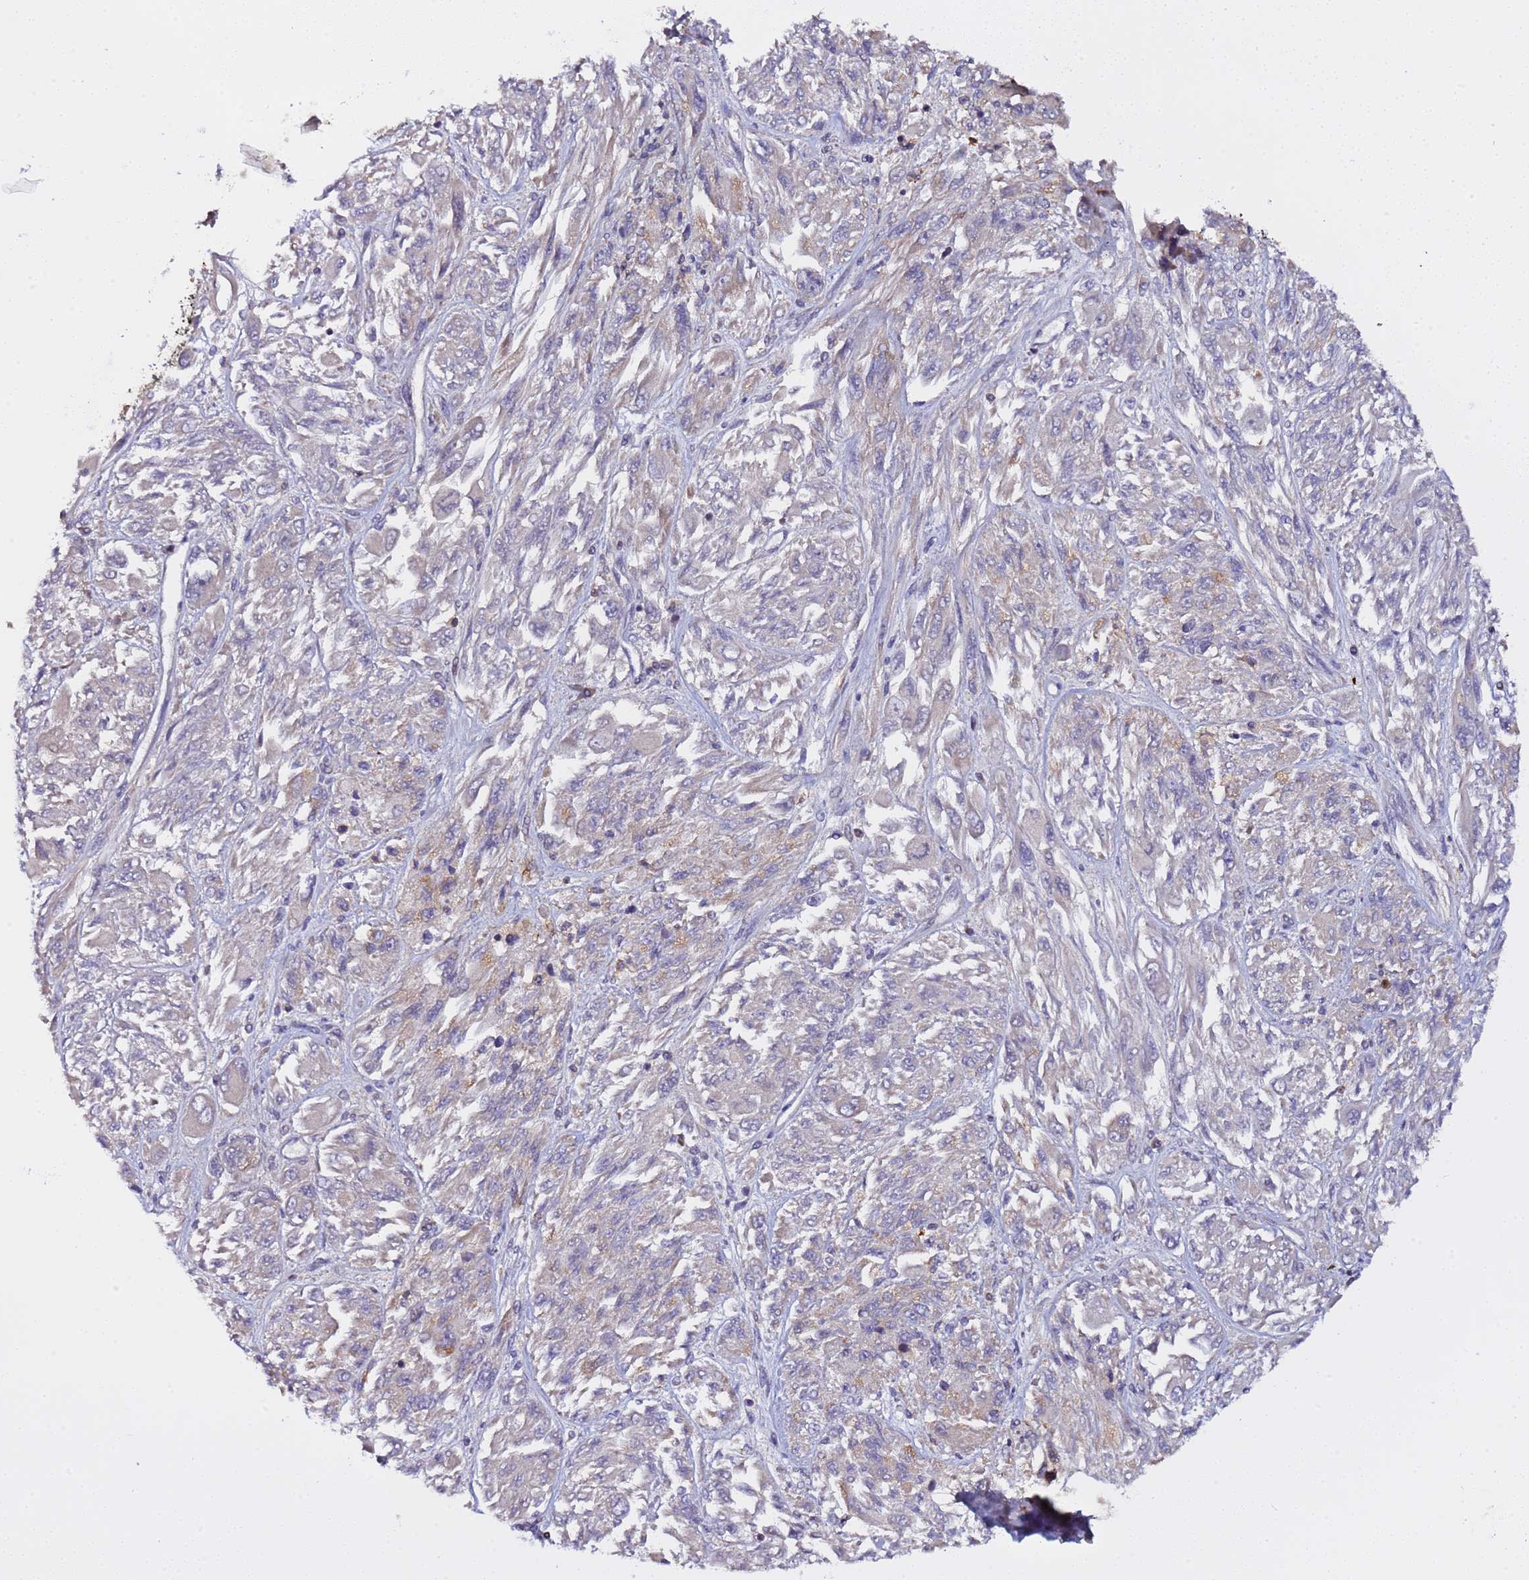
{"staining": {"intensity": "weak", "quantity": "<25%", "location": "cytoplasmic/membranous"}, "tissue": "melanoma", "cell_type": "Tumor cells", "image_type": "cancer", "snomed": [{"axis": "morphology", "description": "Malignant melanoma, NOS"}, {"axis": "topography", "description": "Skin"}], "caption": "IHC image of human malignant melanoma stained for a protein (brown), which reveals no staining in tumor cells.", "gene": "ELMOD2", "patient": {"sex": "female", "age": 91}}